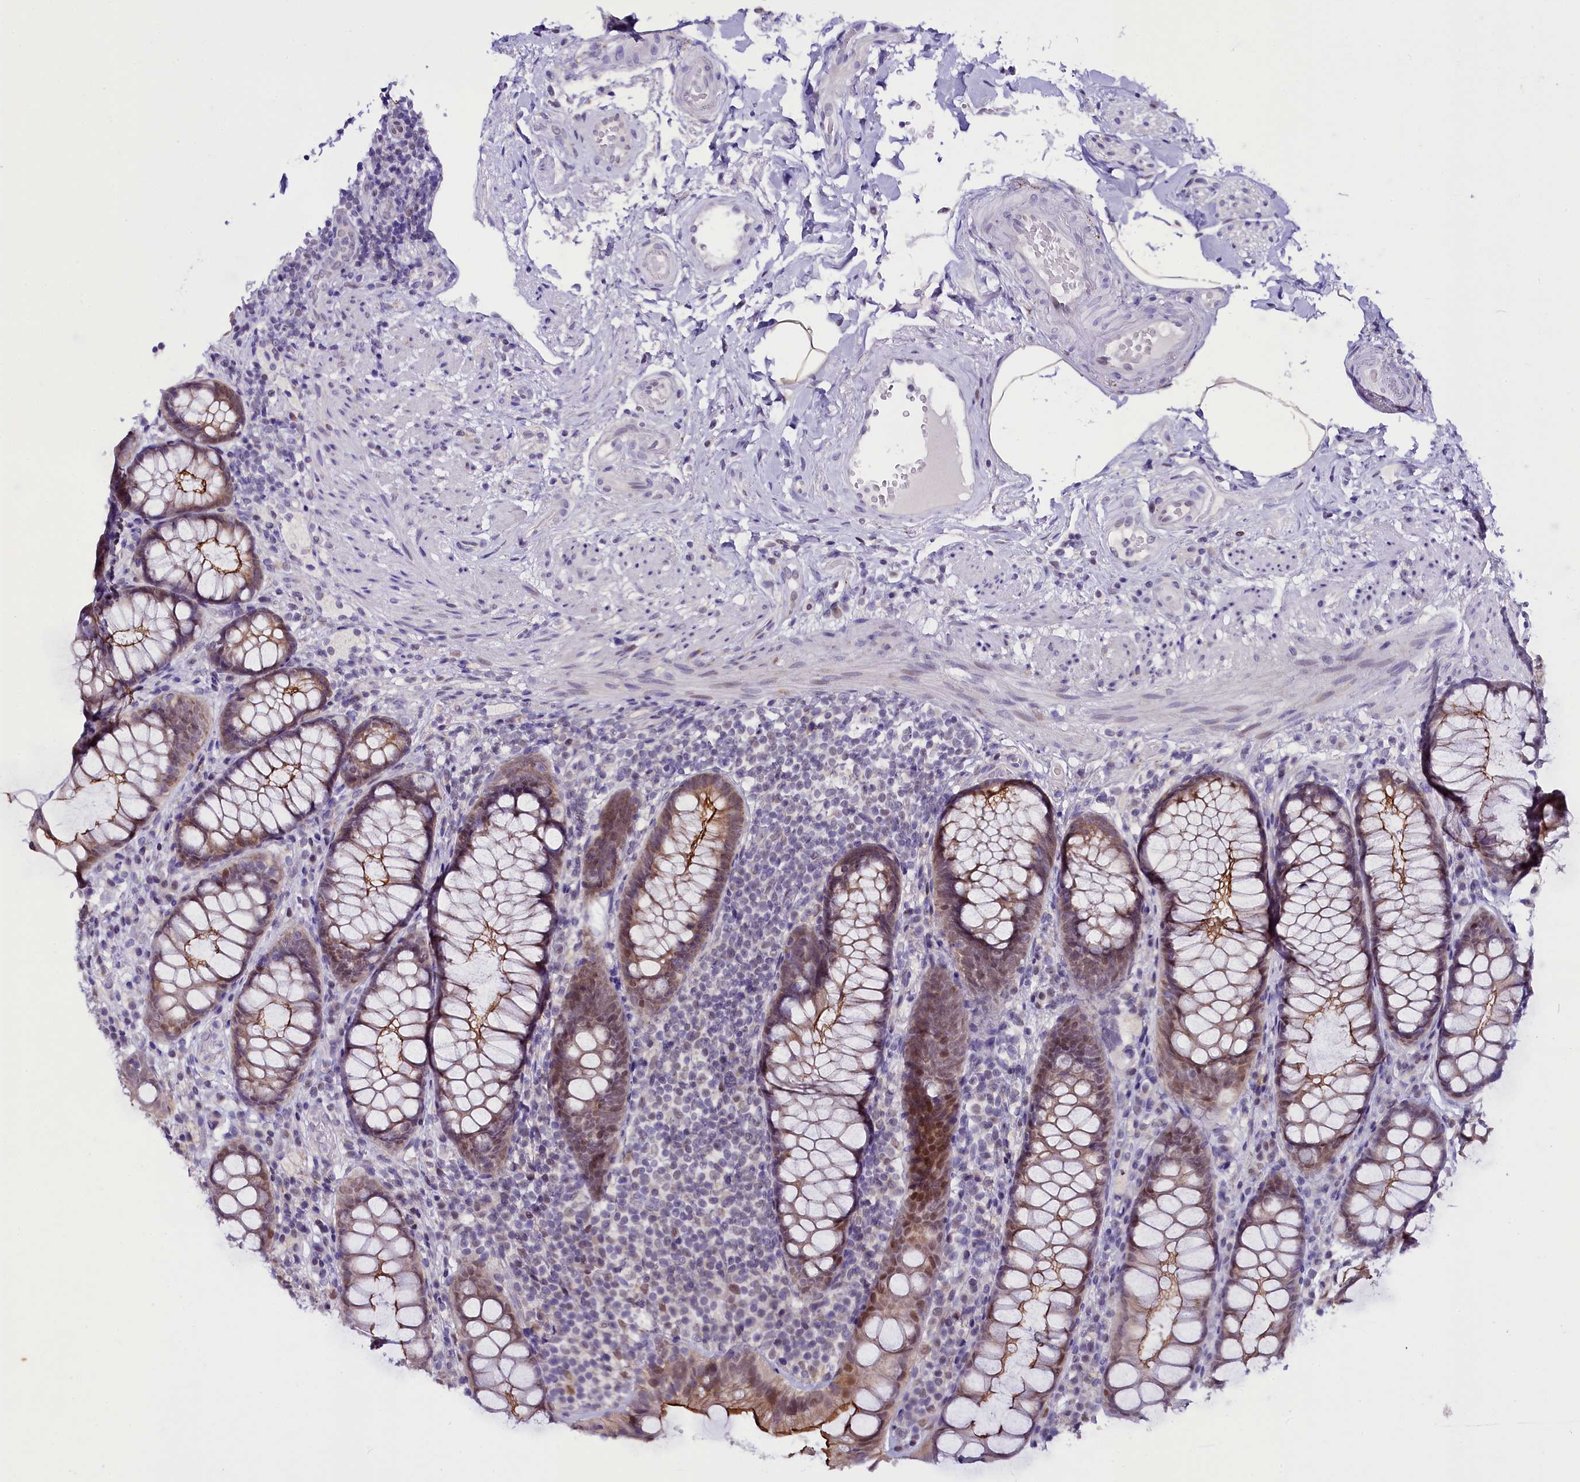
{"staining": {"intensity": "moderate", "quantity": ">75%", "location": "cytoplasmic/membranous,nuclear"}, "tissue": "rectum", "cell_type": "Glandular cells", "image_type": "normal", "snomed": [{"axis": "morphology", "description": "Normal tissue, NOS"}, {"axis": "topography", "description": "Rectum"}], "caption": "Glandular cells demonstrate medium levels of moderate cytoplasmic/membranous,nuclear staining in about >75% of cells in normal rectum.", "gene": "OSGEP", "patient": {"sex": "male", "age": 83}}